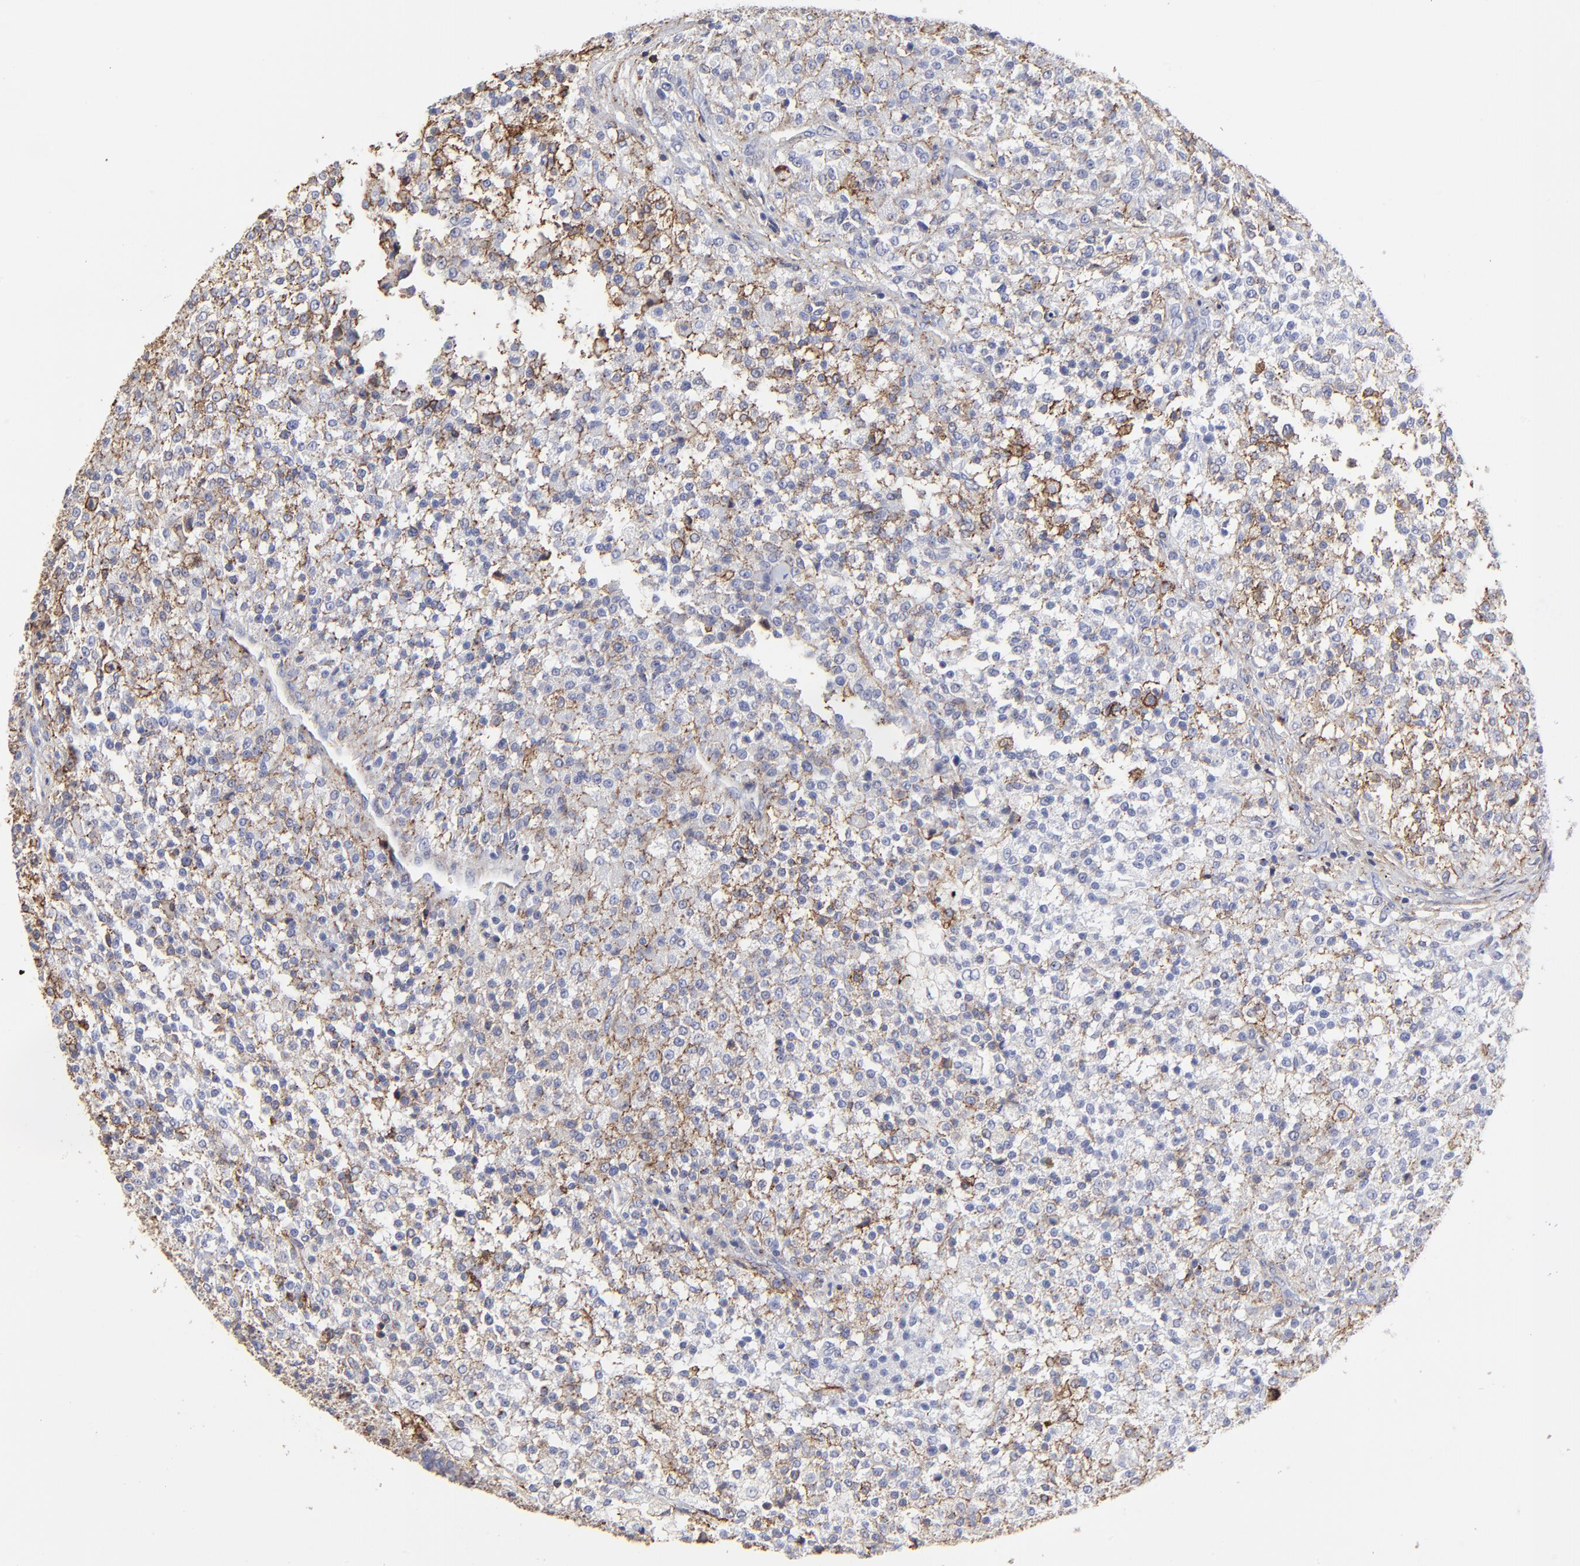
{"staining": {"intensity": "weak", "quantity": "<25%", "location": "cytoplasmic/membranous"}, "tissue": "testis cancer", "cell_type": "Tumor cells", "image_type": "cancer", "snomed": [{"axis": "morphology", "description": "Seminoma, NOS"}, {"axis": "topography", "description": "Testis"}], "caption": "This micrograph is of testis cancer (seminoma) stained with immunohistochemistry to label a protein in brown with the nuclei are counter-stained blue. There is no expression in tumor cells. The staining was performed using DAB (3,3'-diaminobenzidine) to visualize the protein expression in brown, while the nuclei were stained in blue with hematoxylin (Magnification: 20x).", "gene": "ANXA6", "patient": {"sex": "male", "age": 59}}